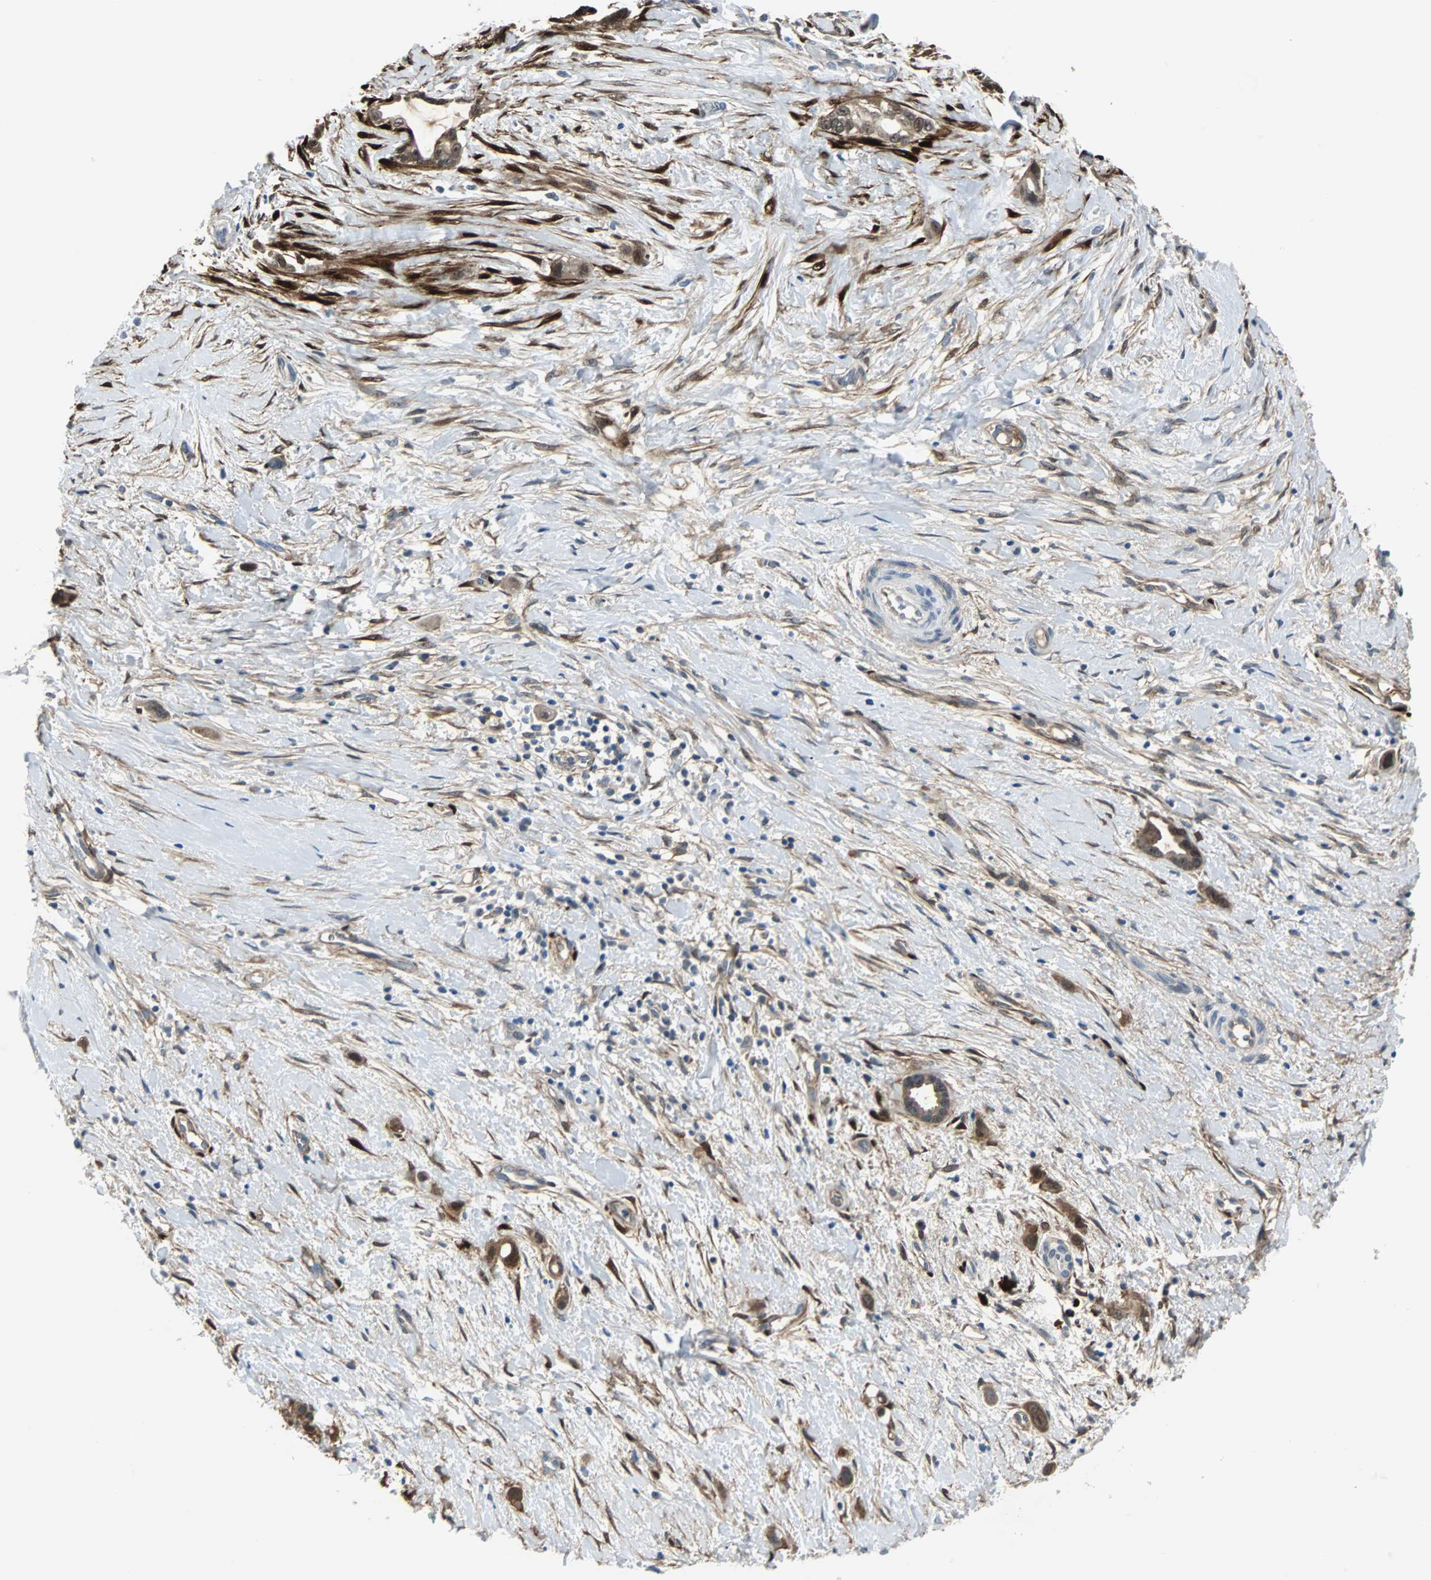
{"staining": {"intensity": "moderate", "quantity": ">75%", "location": "cytoplasmic/membranous,nuclear"}, "tissue": "liver cancer", "cell_type": "Tumor cells", "image_type": "cancer", "snomed": [{"axis": "morphology", "description": "Cholangiocarcinoma"}, {"axis": "topography", "description": "Liver"}], "caption": "An image of human liver cancer stained for a protein demonstrates moderate cytoplasmic/membranous and nuclear brown staining in tumor cells.", "gene": "FHL2", "patient": {"sex": "female", "age": 65}}